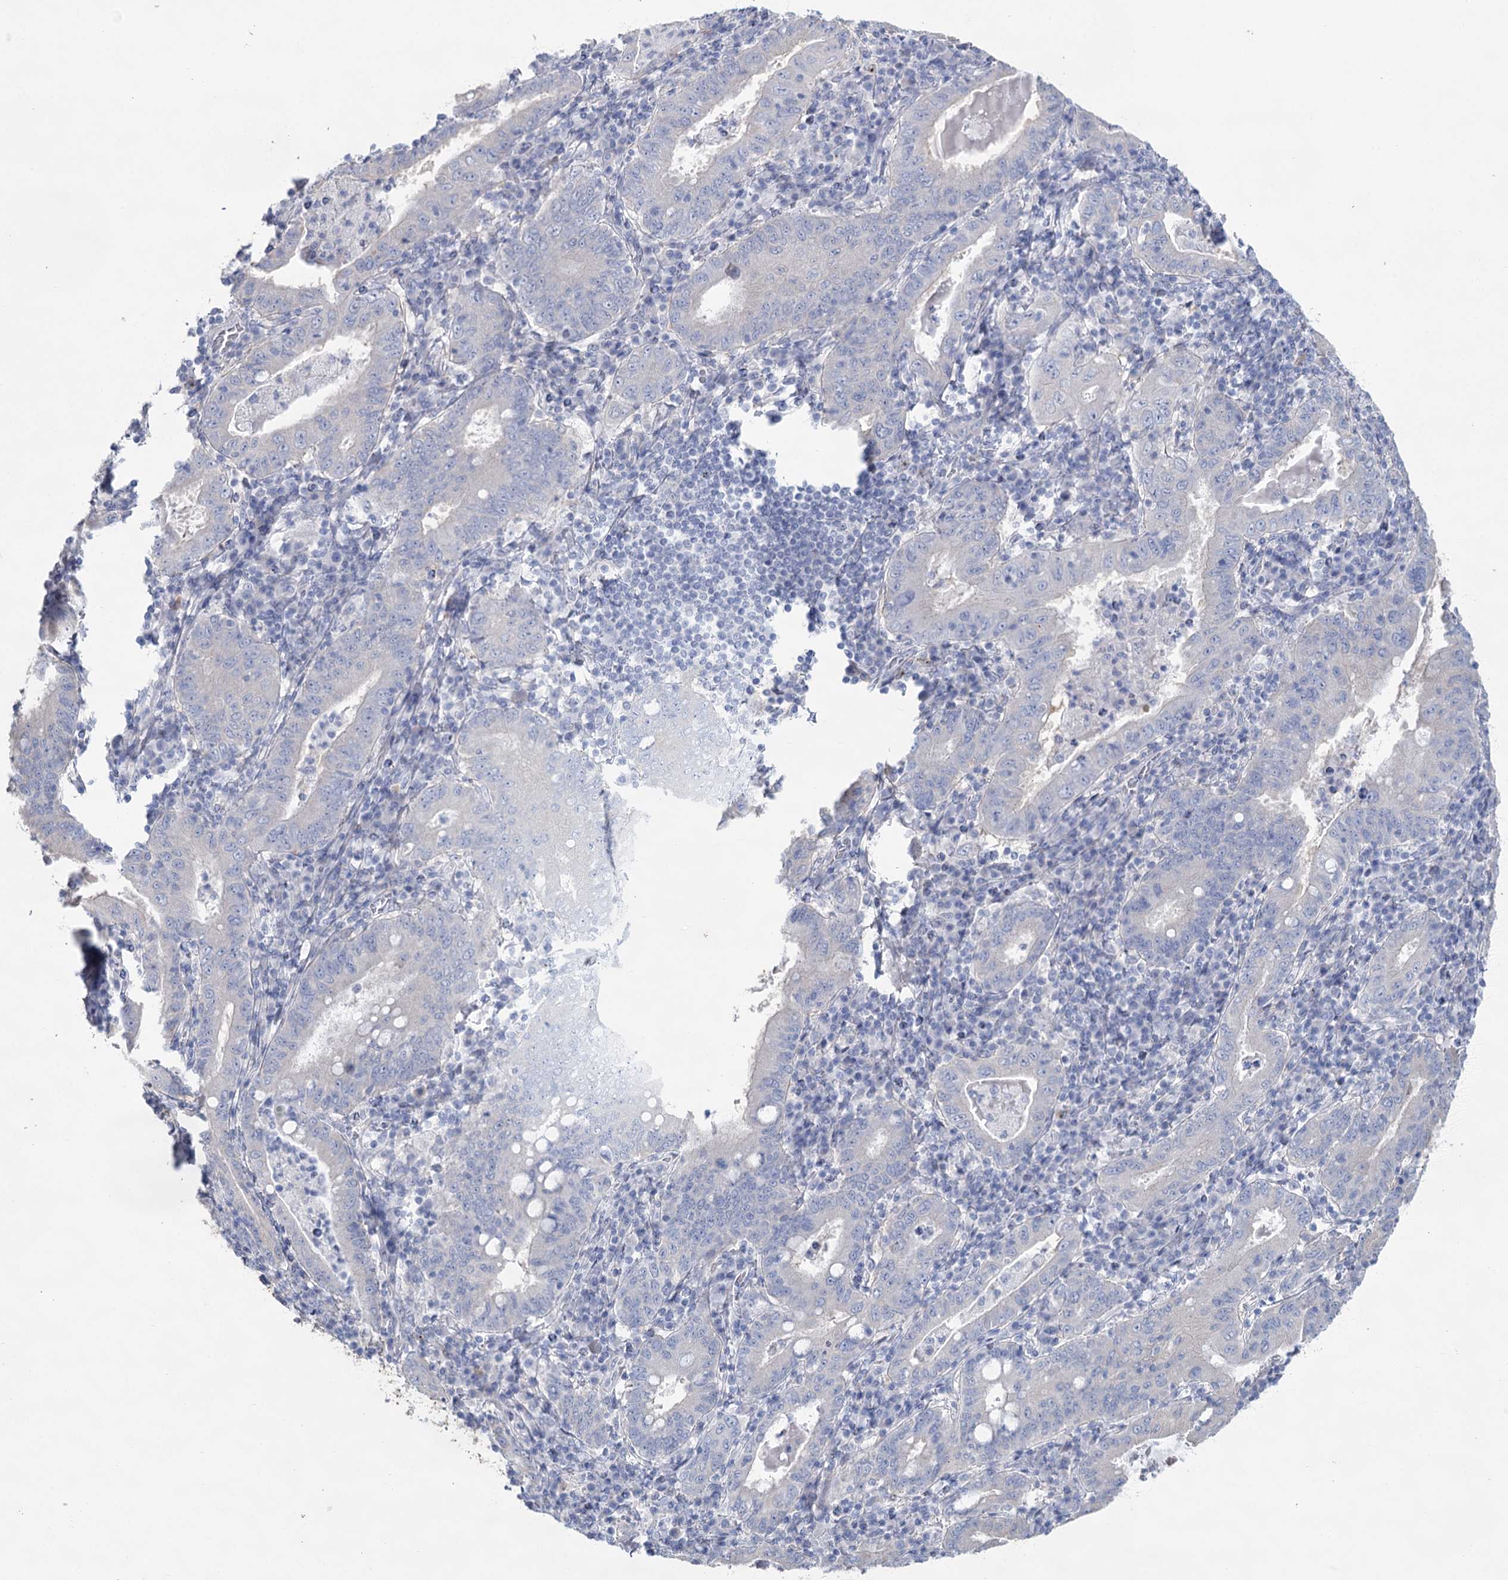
{"staining": {"intensity": "negative", "quantity": "none", "location": "none"}, "tissue": "stomach cancer", "cell_type": "Tumor cells", "image_type": "cancer", "snomed": [{"axis": "morphology", "description": "Normal tissue, NOS"}, {"axis": "morphology", "description": "Adenocarcinoma, NOS"}, {"axis": "topography", "description": "Esophagus"}, {"axis": "topography", "description": "Stomach, upper"}, {"axis": "topography", "description": "Peripheral nerve tissue"}], "caption": "This is a micrograph of IHC staining of stomach adenocarcinoma, which shows no staining in tumor cells.", "gene": "CCDC88A", "patient": {"sex": "male", "age": 62}}